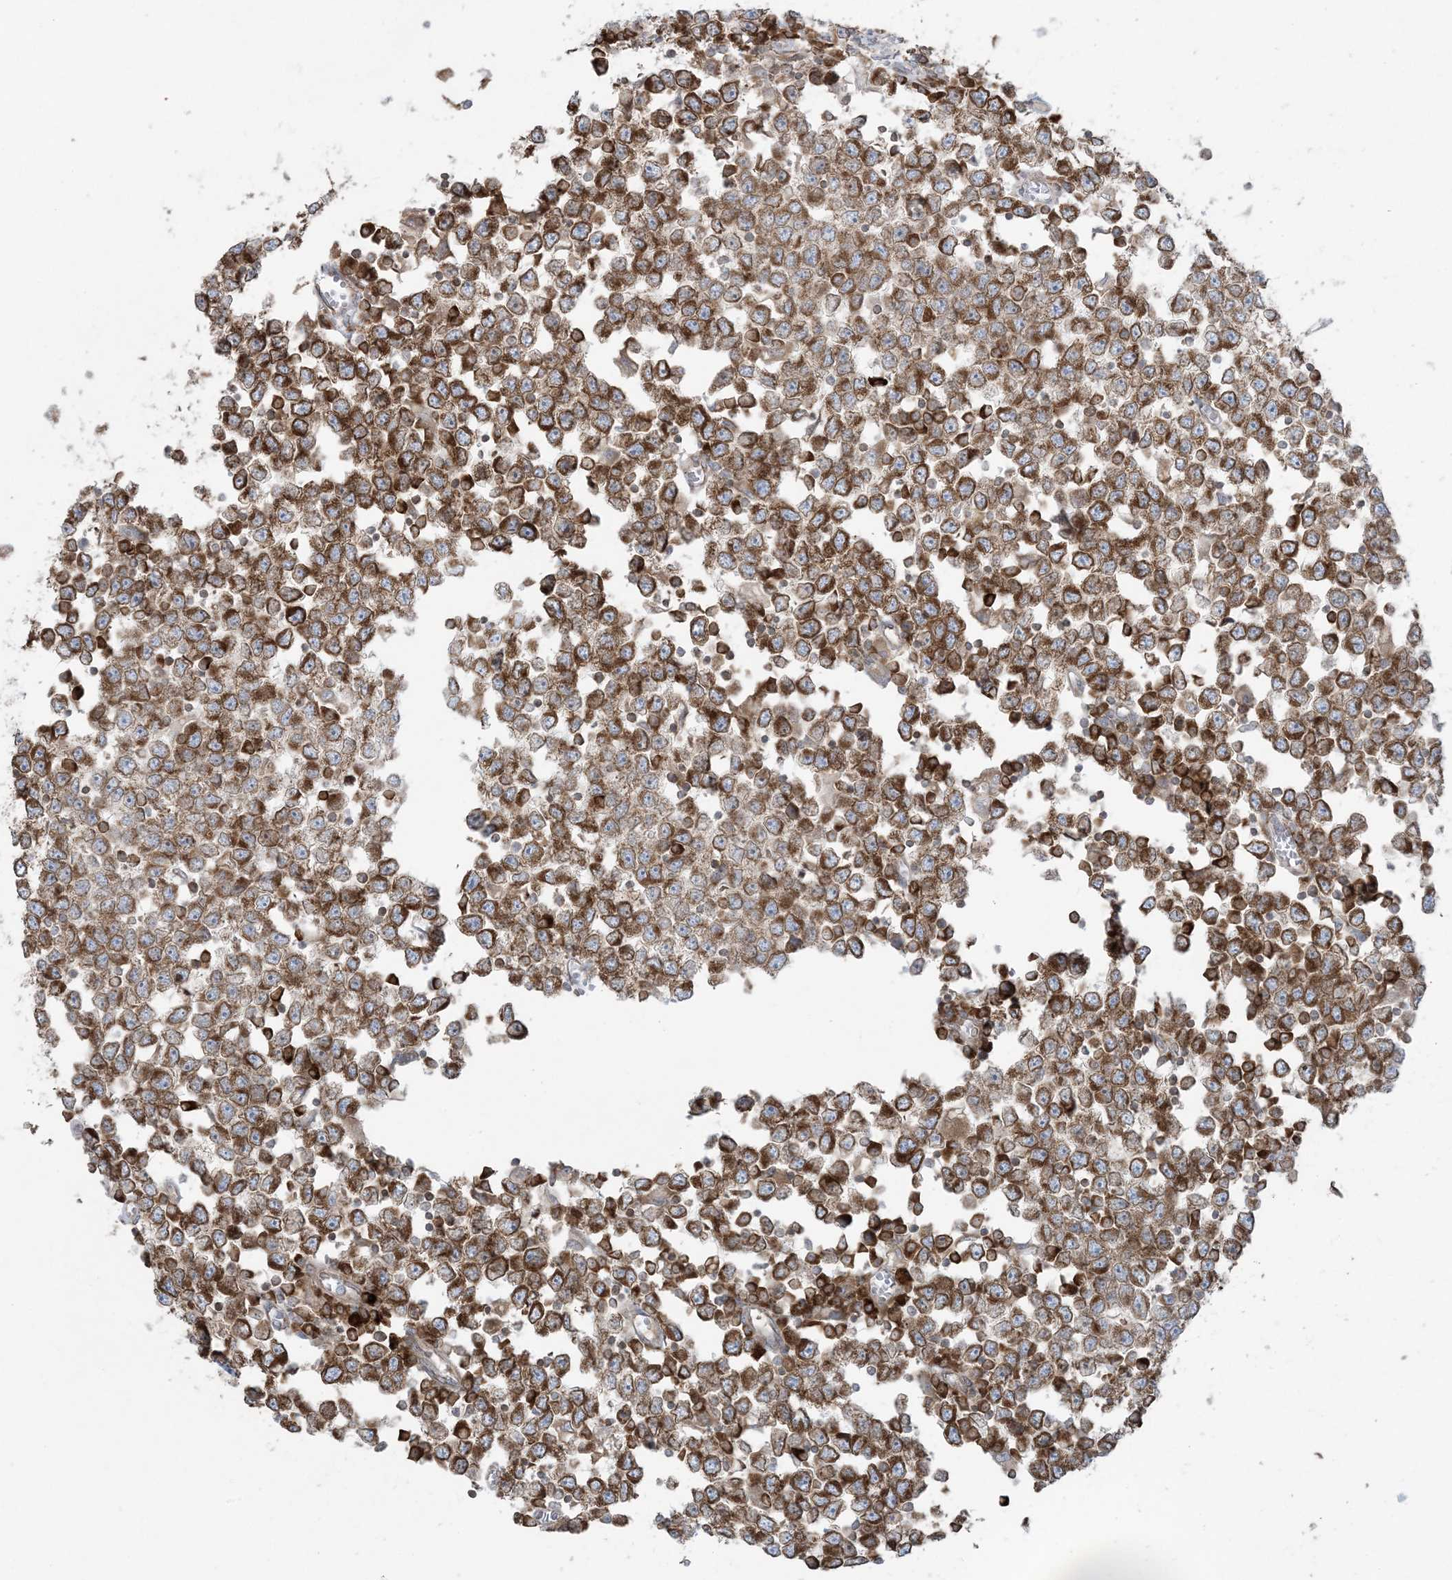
{"staining": {"intensity": "strong", "quantity": ">75%", "location": "cytoplasmic/membranous"}, "tissue": "testis cancer", "cell_type": "Tumor cells", "image_type": "cancer", "snomed": [{"axis": "morphology", "description": "Seminoma, NOS"}, {"axis": "topography", "description": "Testis"}], "caption": "Immunohistochemistry micrograph of human testis cancer stained for a protein (brown), which shows high levels of strong cytoplasmic/membranous staining in approximately >75% of tumor cells.", "gene": "UBXN4", "patient": {"sex": "male", "age": 65}}